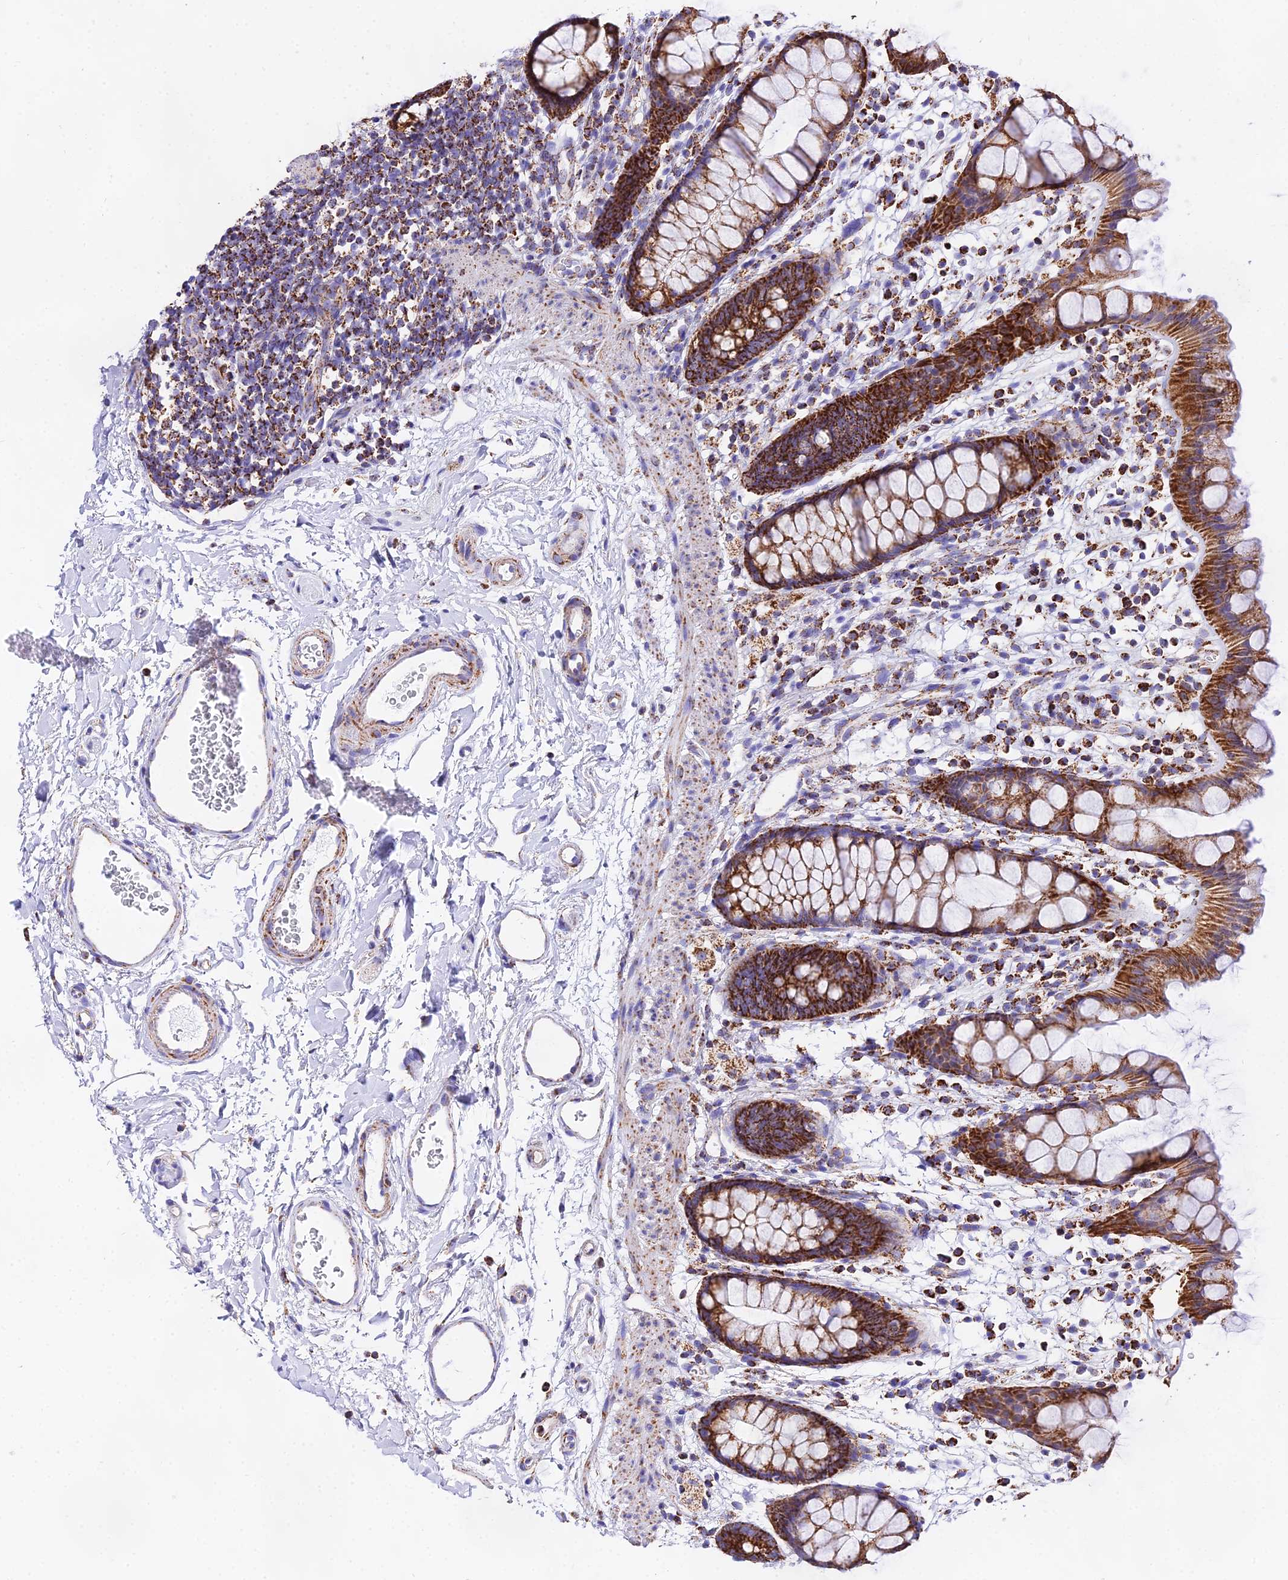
{"staining": {"intensity": "strong", "quantity": ">75%", "location": "cytoplasmic/membranous"}, "tissue": "rectum", "cell_type": "Glandular cells", "image_type": "normal", "snomed": [{"axis": "morphology", "description": "Normal tissue, NOS"}, {"axis": "topography", "description": "Rectum"}], "caption": "Immunohistochemistry histopathology image of unremarkable rectum stained for a protein (brown), which exhibits high levels of strong cytoplasmic/membranous staining in about >75% of glandular cells.", "gene": "ATP5PD", "patient": {"sex": "female", "age": 65}}